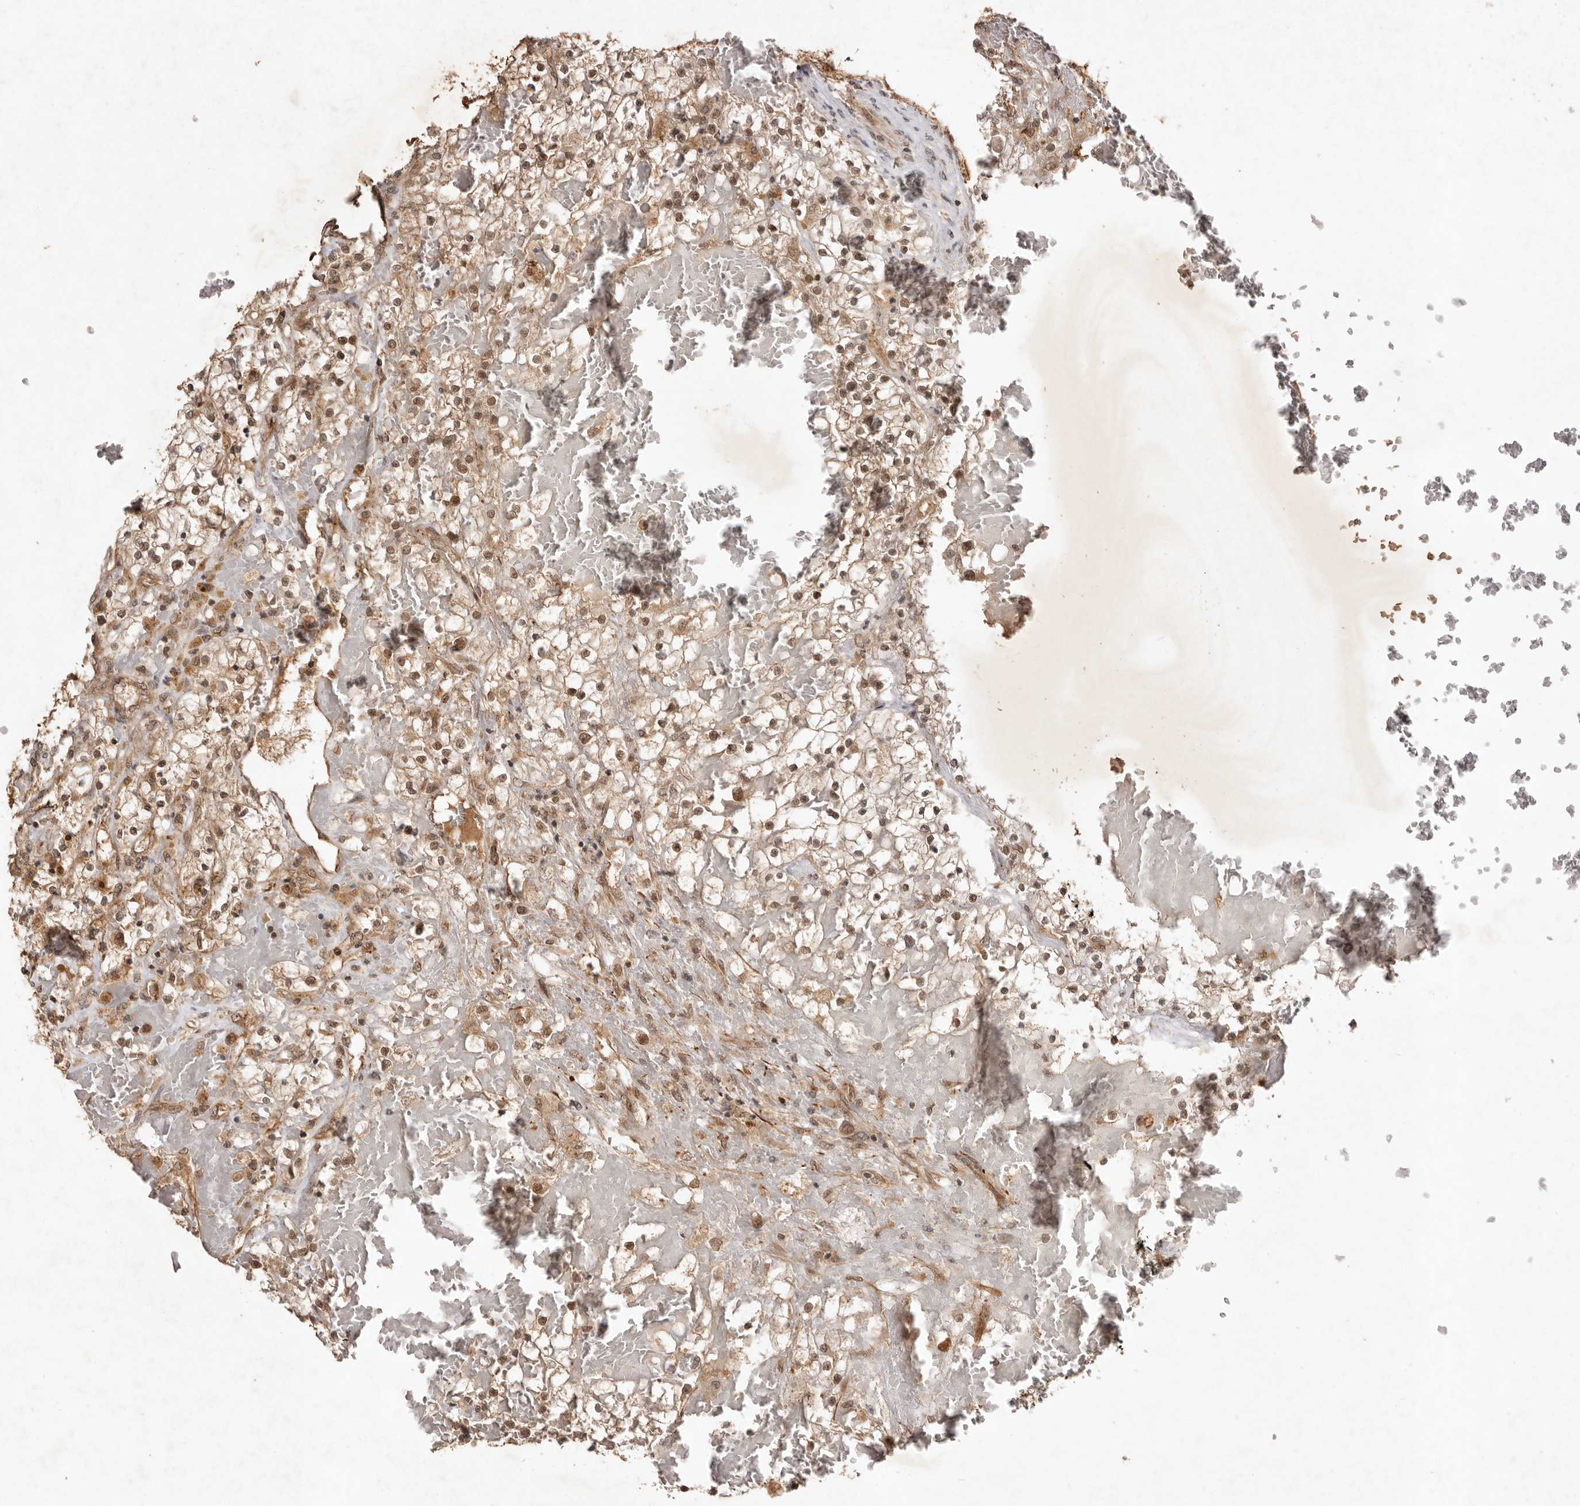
{"staining": {"intensity": "moderate", "quantity": ">75%", "location": "cytoplasmic/membranous,nuclear"}, "tissue": "renal cancer", "cell_type": "Tumor cells", "image_type": "cancer", "snomed": [{"axis": "morphology", "description": "Normal tissue, NOS"}, {"axis": "morphology", "description": "Adenocarcinoma, NOS"}, {"axis": "topography", "description": "Kidney"}], "caption": "High-magnification brightfield microscopy of renal cancer (adenocarcinoma) stained with DAB (brown) and counterstained with hematoxylin (blue). tumor cells exhibit moderate cytoplasmic/membranous and nuclear expression is seen in approximately>75% of cells.", "gene": "TARS2", "patient": {"sex": "male", "age": 68}}